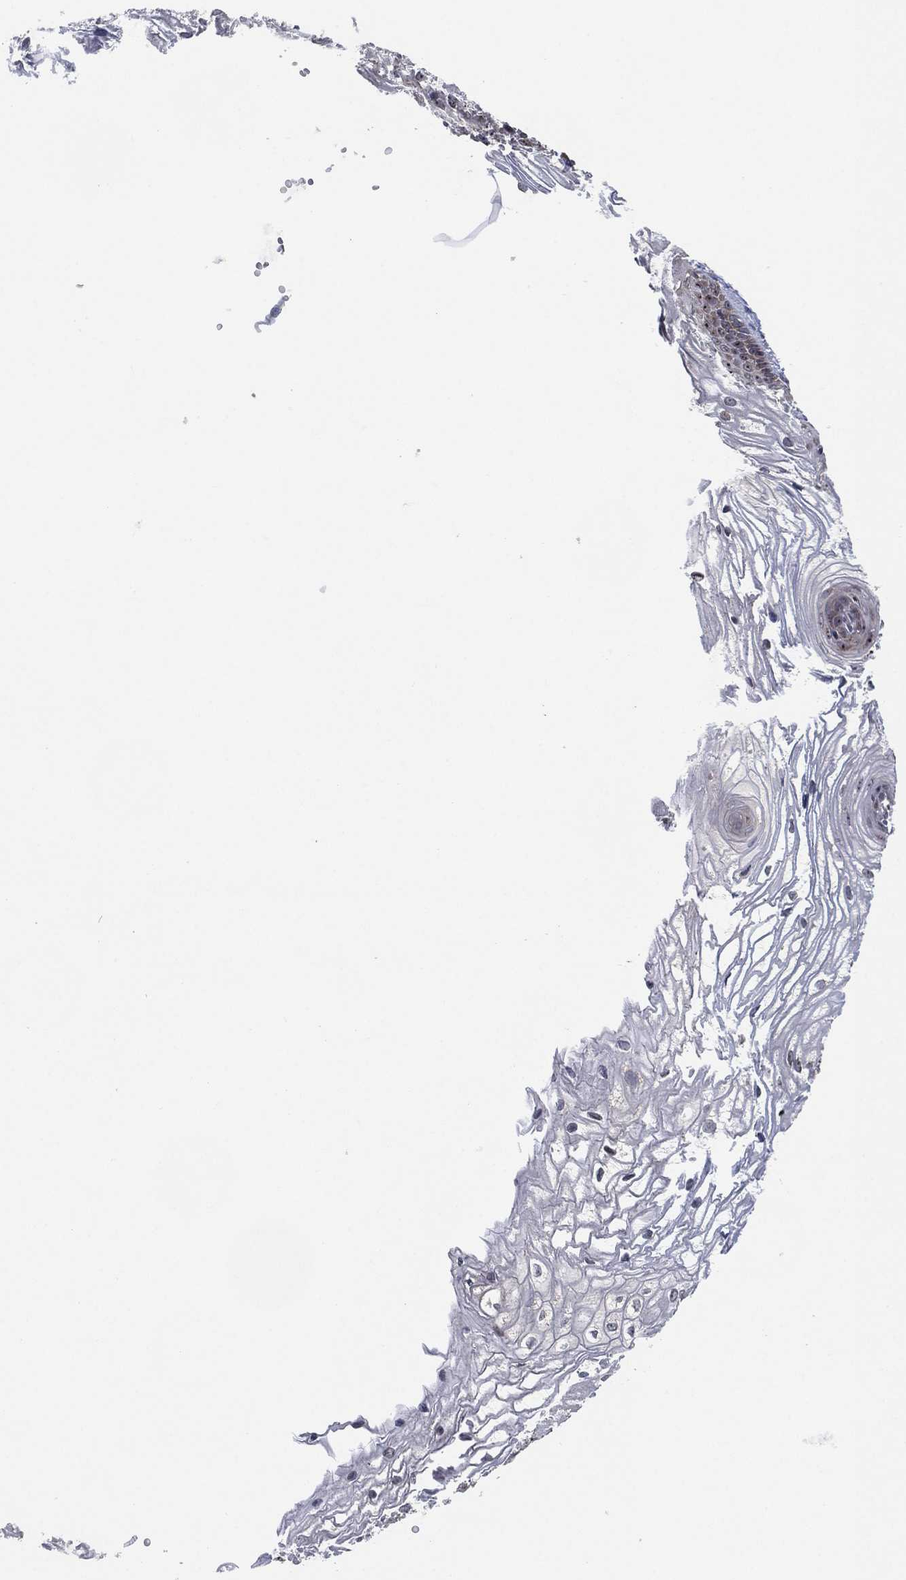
{"staining": {"intensity": "negative", "quantity": "none", "location": "none"}, "tissue": "vagina", "cell_type": "Squamous epithelial cells", "image_type": "normal", "snomed": [{"axis": "morphology", "description": "Normal tissue, NOS"}, {"axis": "topography", "description": "Vagina"}], "caption": "This image is of unremarkable vagina stained with IHC to label a protein in brown with the nuclei are counter-stained blue. There is no staining in squamous epithelial cells.", "gene": "FAM104A", "patient": {"sex": "female", "age": 34}}